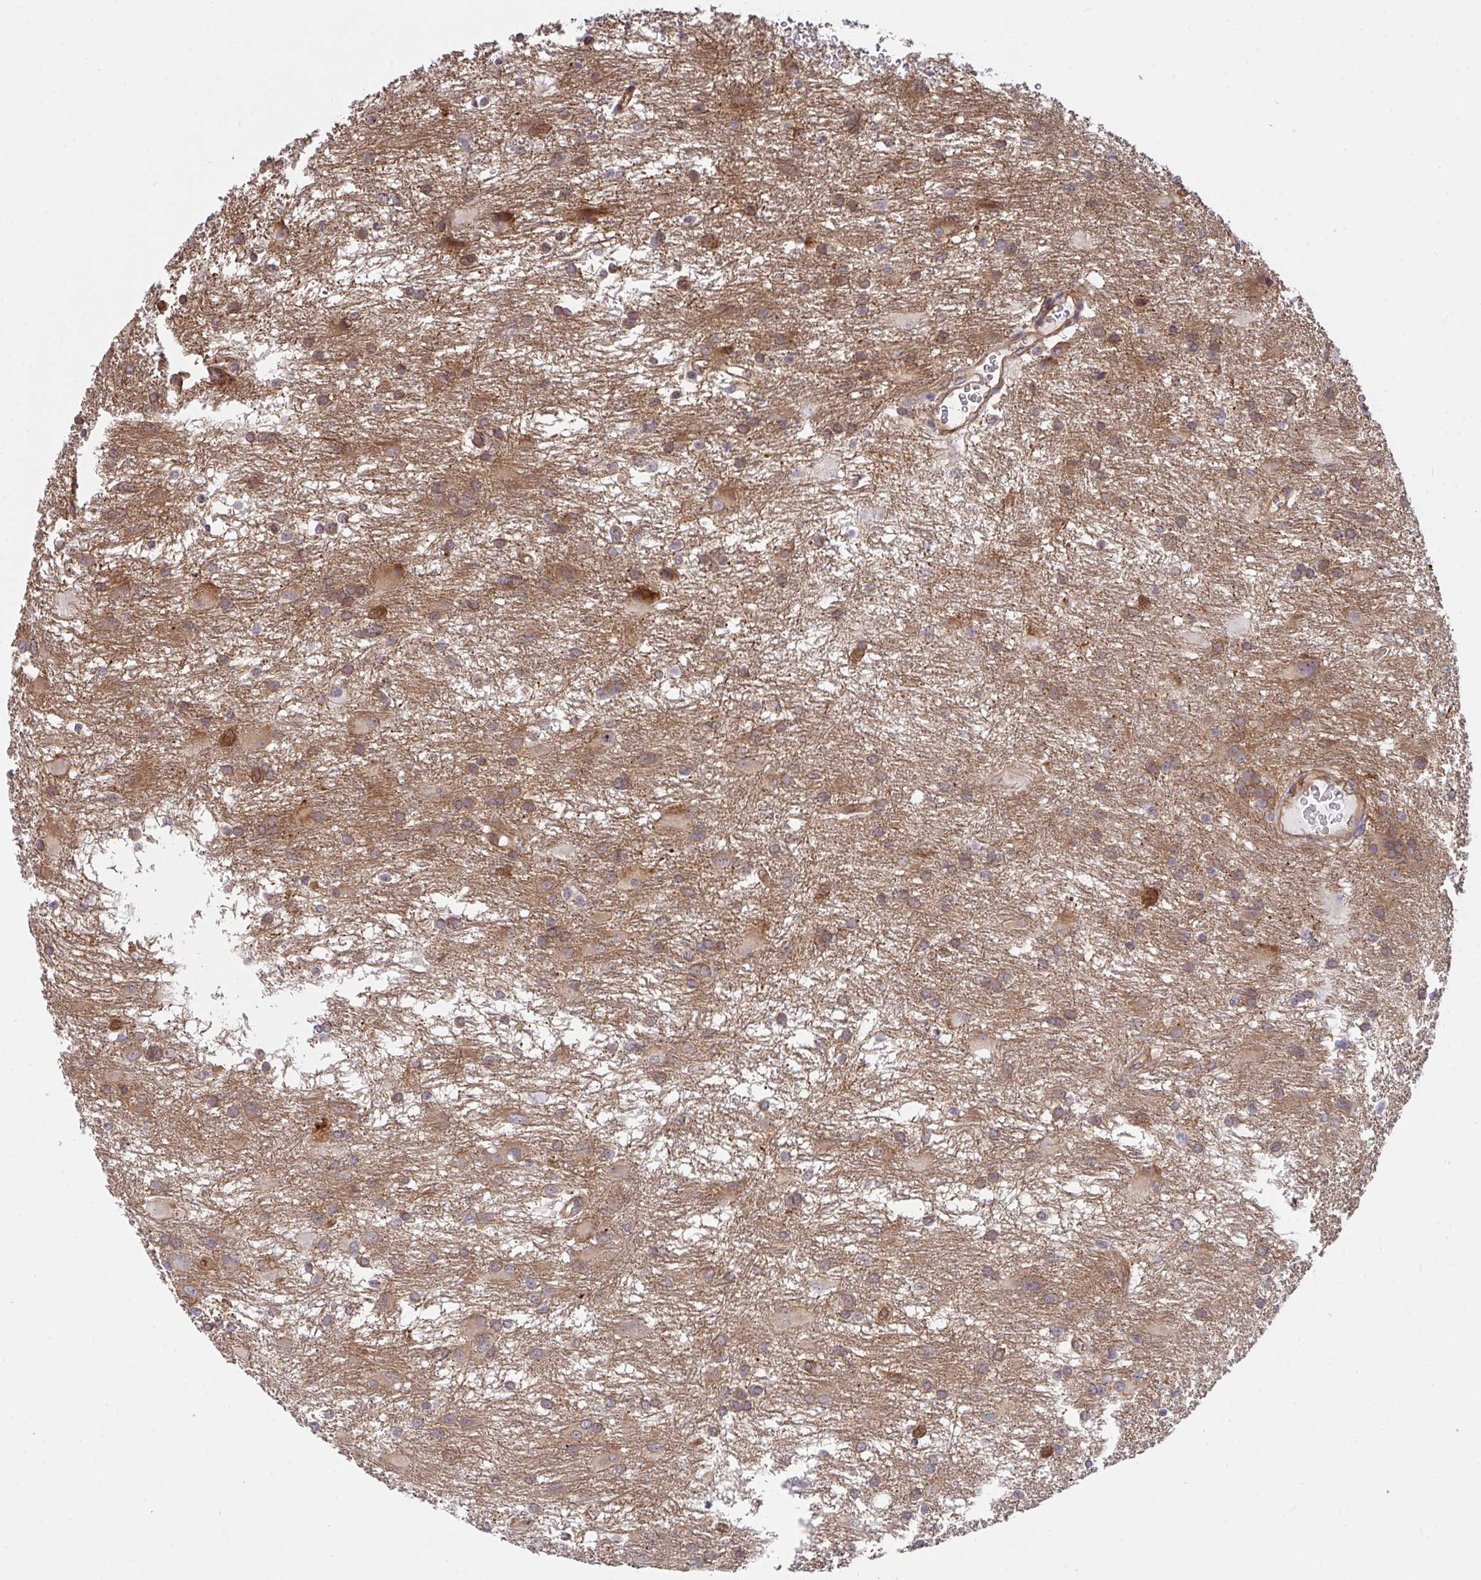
{"staining": {"intensity": "moderate", "quantity": "25%-75%", "location": "cytoplasmic/membranous"}, "tissue": "glioma", "cell_type": "Tumor cells", "image_type": "cancer", "snomed": [{"axis": "morphology", "description": "Glioma, malignant, High grade"}, {"axis": "topography", "description": "Brain"}], "caption": "Immunohistochemistry histopathology image of neoplastic tissue: human malignant glioma (high-grade) stained using immunohistochemistry (IHC) exhibits medium levels of moderate protein expression localized specifically in the cytoplasmic/membranous of tumor cells, appearing as a cytoplasmic/membranous brown color.", "gene": "CASP9", "patient": {"sex": "male", "age": 53}}